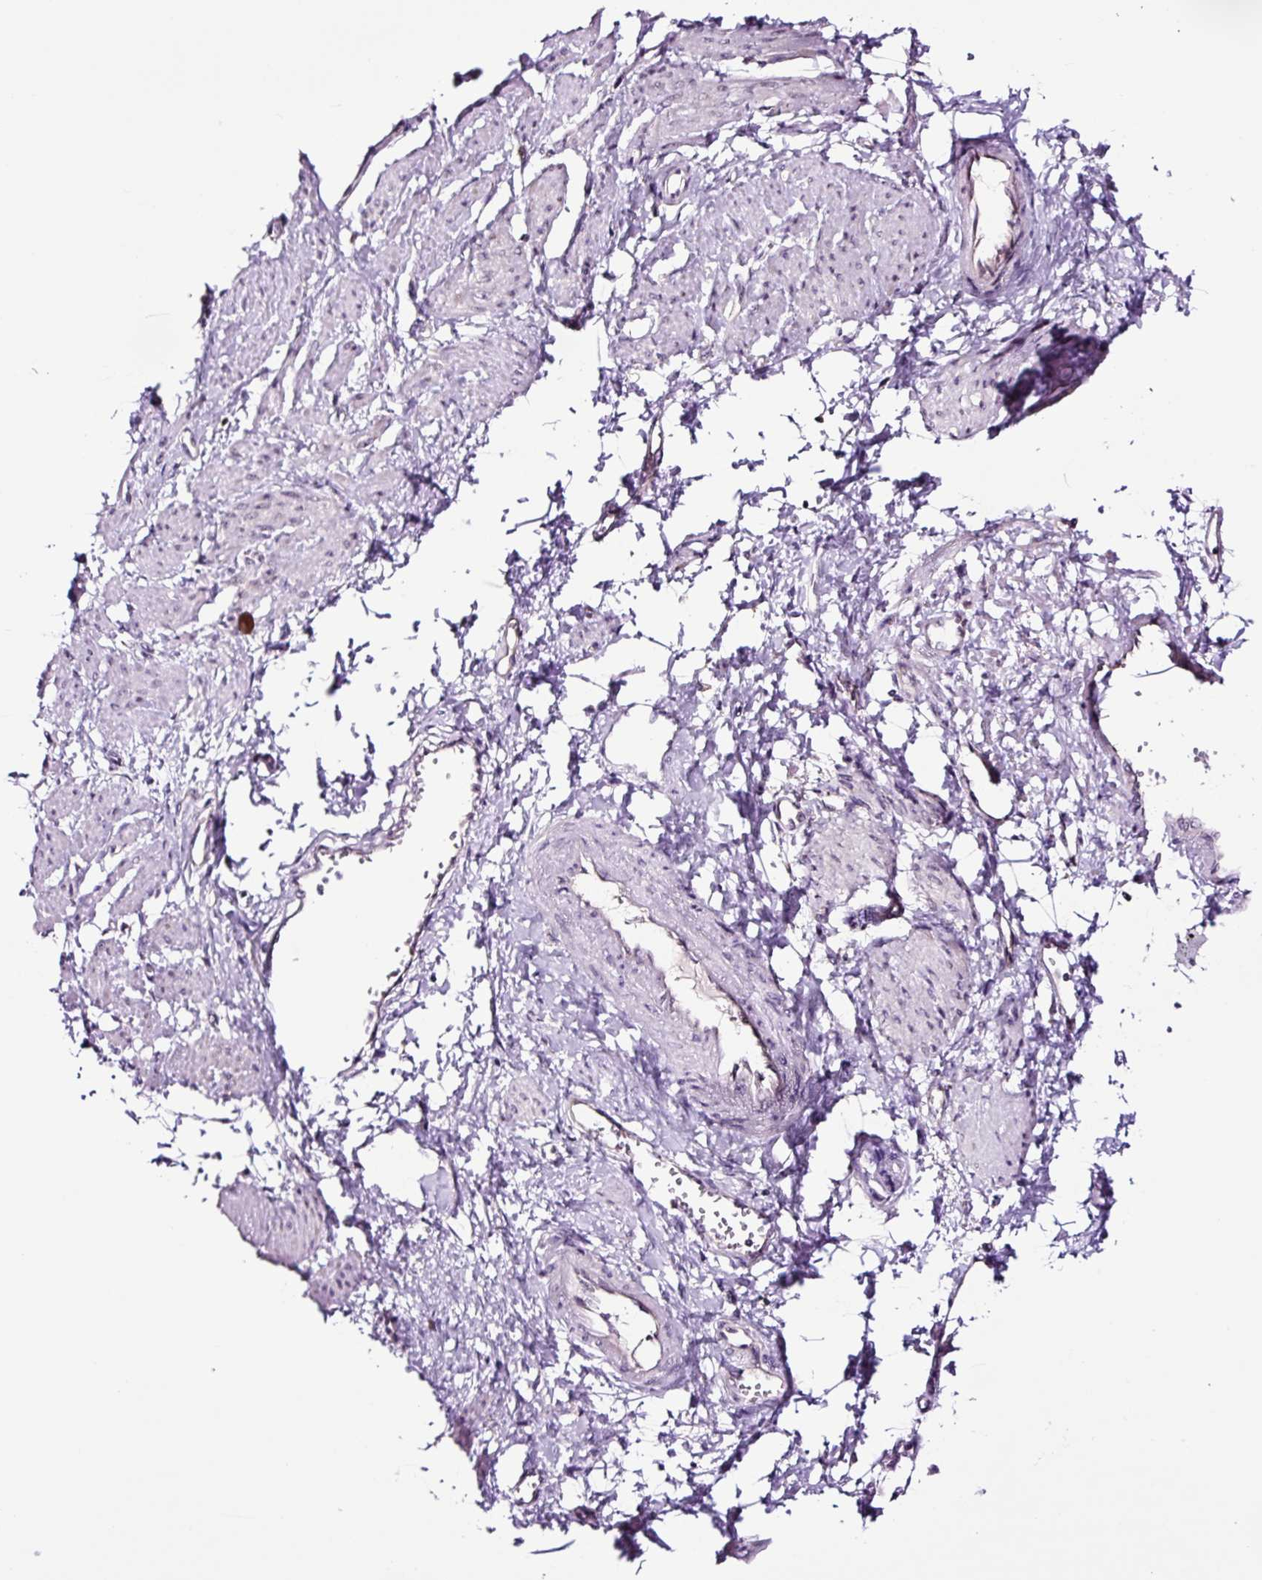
{"staining": {"intensity": "negative", "quantity": "none", "location": "none"}, "tissue": "smooth muscle", "cell_type": "Smooth muscle cells", "image_type": "normal", "snomed": [{"axis": "morphology", "description": "Normal tissue, NOS"}, {"axis": "topography", "description": "Smooth muscle"}, {"axis": "topography", "description": "Uterus"}], "caption": "Immunohistochemical staining of normal smooth muscle shows no significant staining in smooth muscle cells. Brightfield microscopy of immunohistochemistry stained with DAB (3,3'-diaminobenzidine) (brown) and hematoxylin (blue), captured at high magnification.", "gene": "NOM1", "patient": {"sex": "female", "age": 39}}